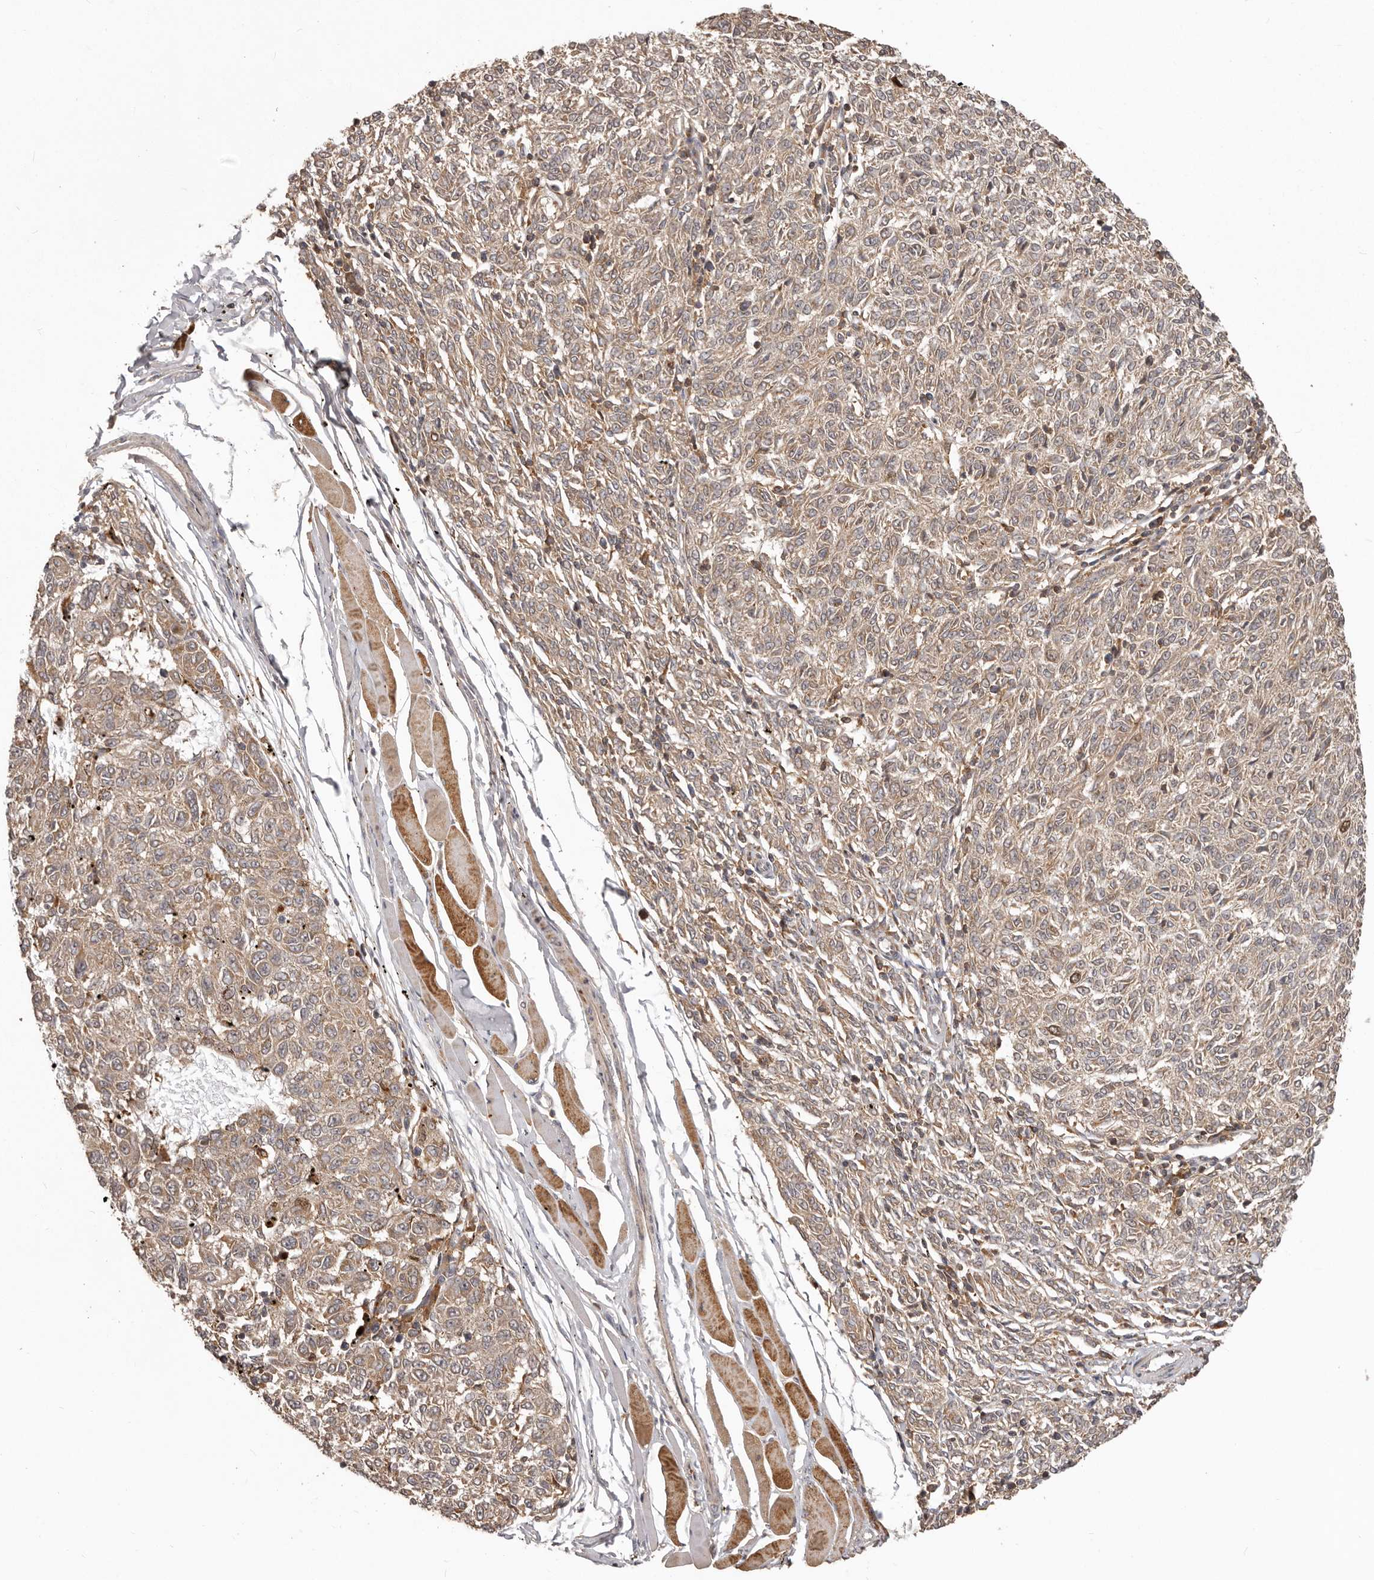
{"staining": {"intensity": "weak", "quantity": ">75%", "location": "cytoplasmic/membranous"}, "tissue": "melanoma", "cell_type": "Tumor cells", "image_type": "cancer", "snomed": [{"axis": "morphology", "description": "Malignant melanoma, NOS"}, {"axis": "topography", "description": "Skin"}], "caption": "An immunohistochemistry (IHC) image of tumor tissue is shown. Protein staining in brown labels weak cytoplasmic/membranous positivity in malignant melanoma within tumor cells. The staining was performed using DAB to visualize the protein expression in brown, while the nuclei were stained in blue with hematoxylin (Magnification: 20x).", "gene": "RNF187", "patient": {"sex": "female", "age": 72}}